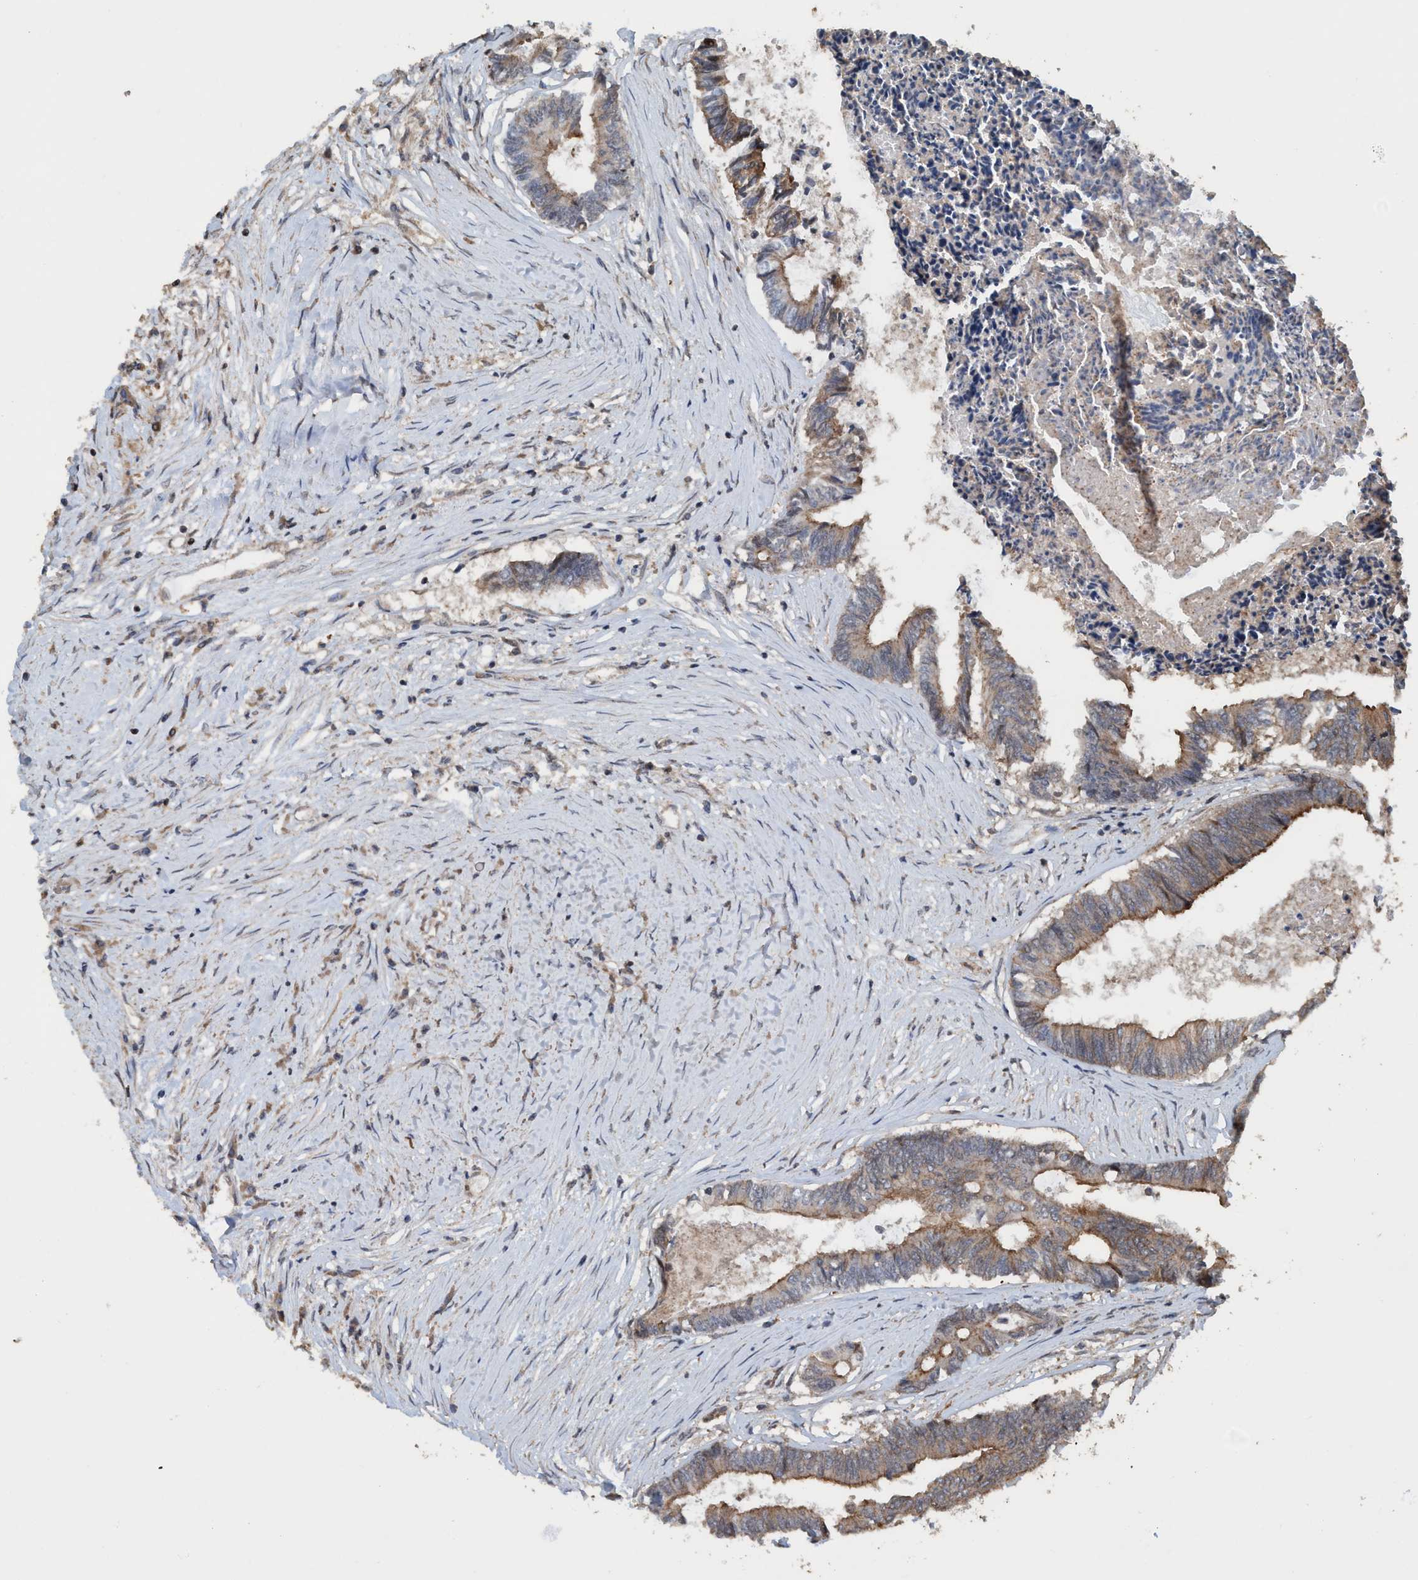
{"staining": {"intensity": "moderate", "quantity": ">75%", "location": "cytoplasmic/membranous"}, "tissue": "colorectal cancer", "cell_type": "Tumor cells", "image_type": "cancer", "snomed": [{"axis": "morphology", "description": "Adenocarcinoma, NOS"}, {"axis": "topography", "description": "Rectum"}], "caption": "Colorectal cancer (adenocarcinoma) stained with a brown dye reveals moderate cytoplasmic/membranous positive expression in approximately >75% of tumor cells.", "gene": "TRPC7", "patient": {"sex": "male", "age": 63}}